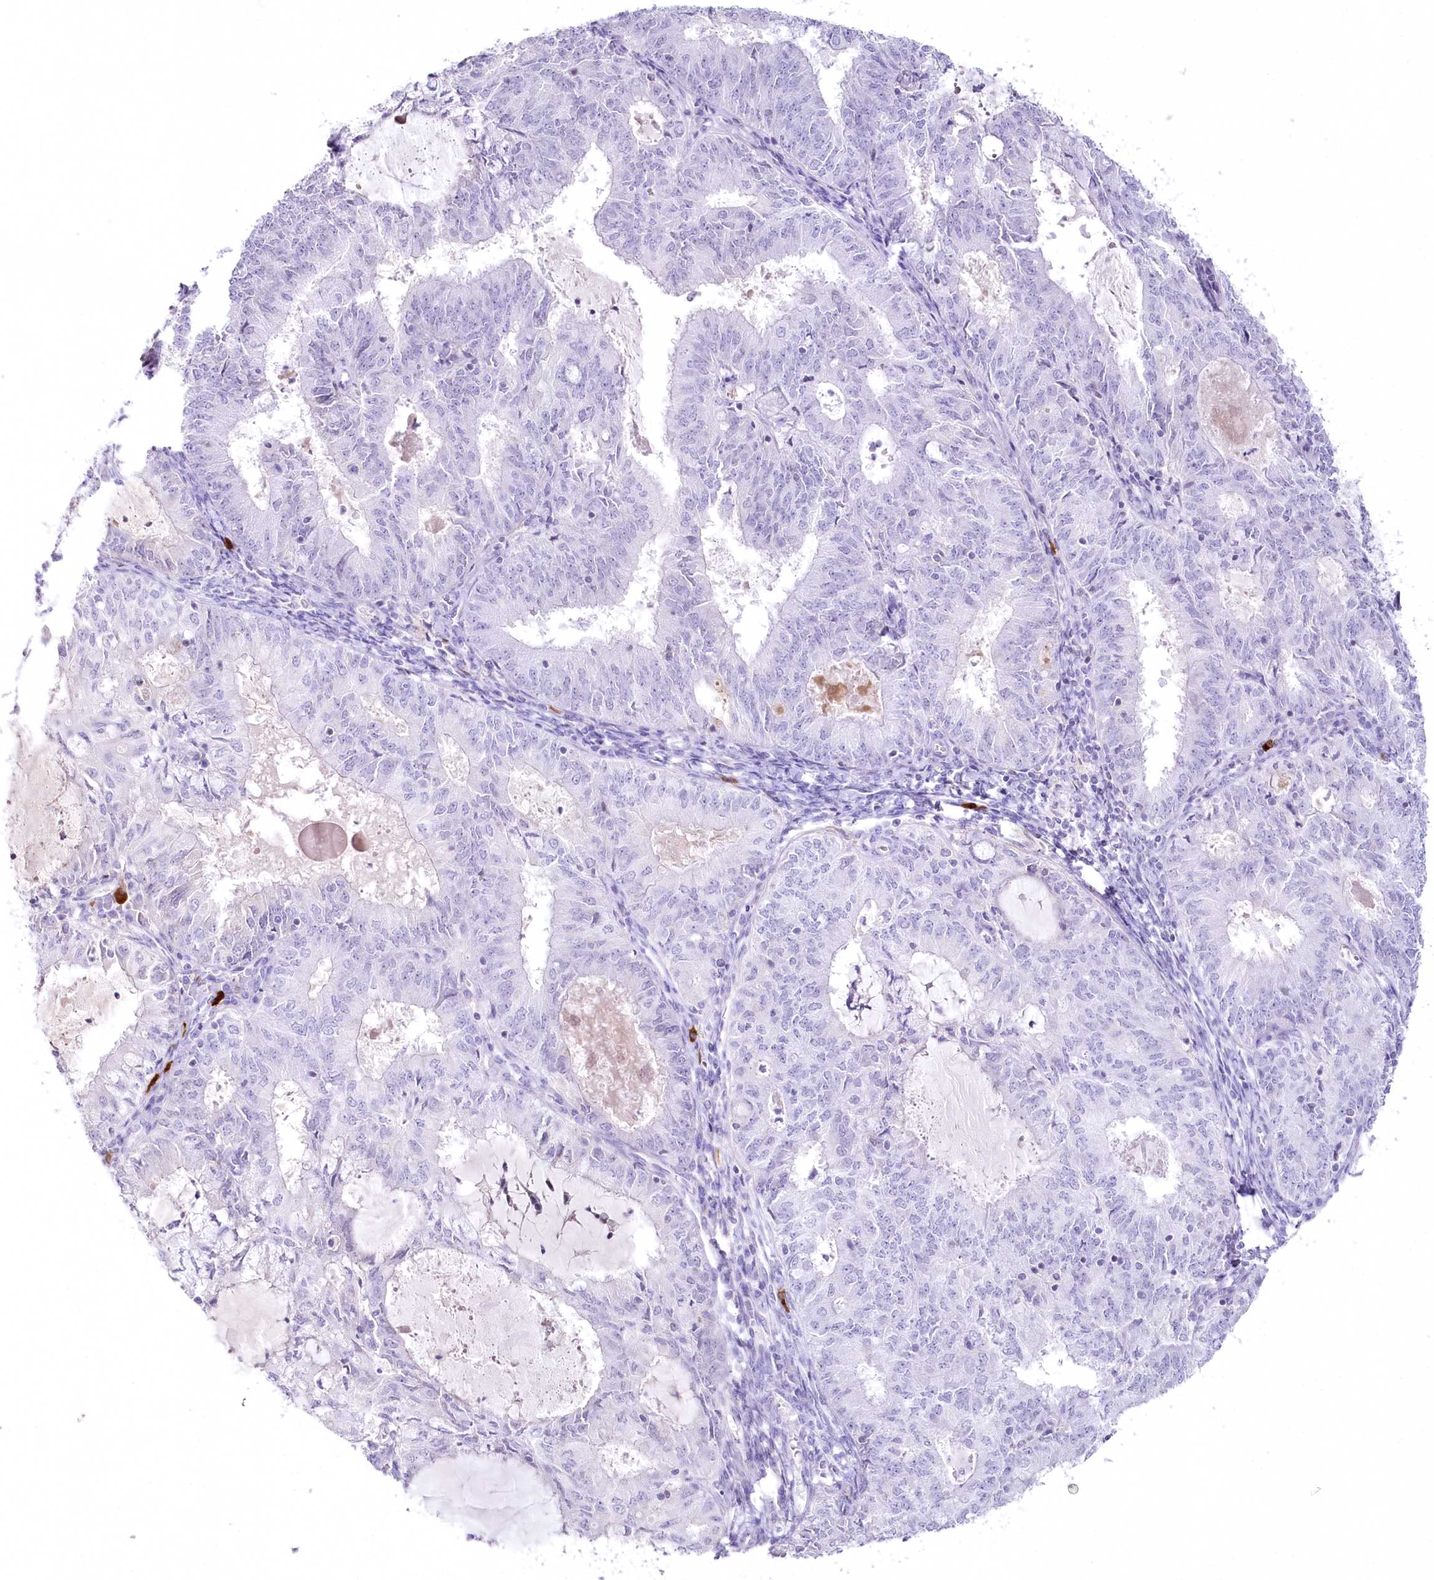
{"staining": {"intensity": "negative", "quantity": "none", "location": "none"}, "tissue": "endometrial cancer", "cell_type": "Tumor cells", "image_type": "cancer", "snomed": [{"axis": "morphology", "description": "Adenocarcinoma, NOS"}, {"axis": "topography", "description": "Endometrium"}], "caption": "Tumor cells are negative for protein expression in human adenocarcinoma (endometrial). Brightfield microscopy of immunohistochemistry (IHC) stained with DAB (3,3'-diaminobenzidine) (brown) and hematoxylin (blue), captured at high magnification.", "gene": "MYOZ1", "patient": {"sex": "female", "age": 57}}